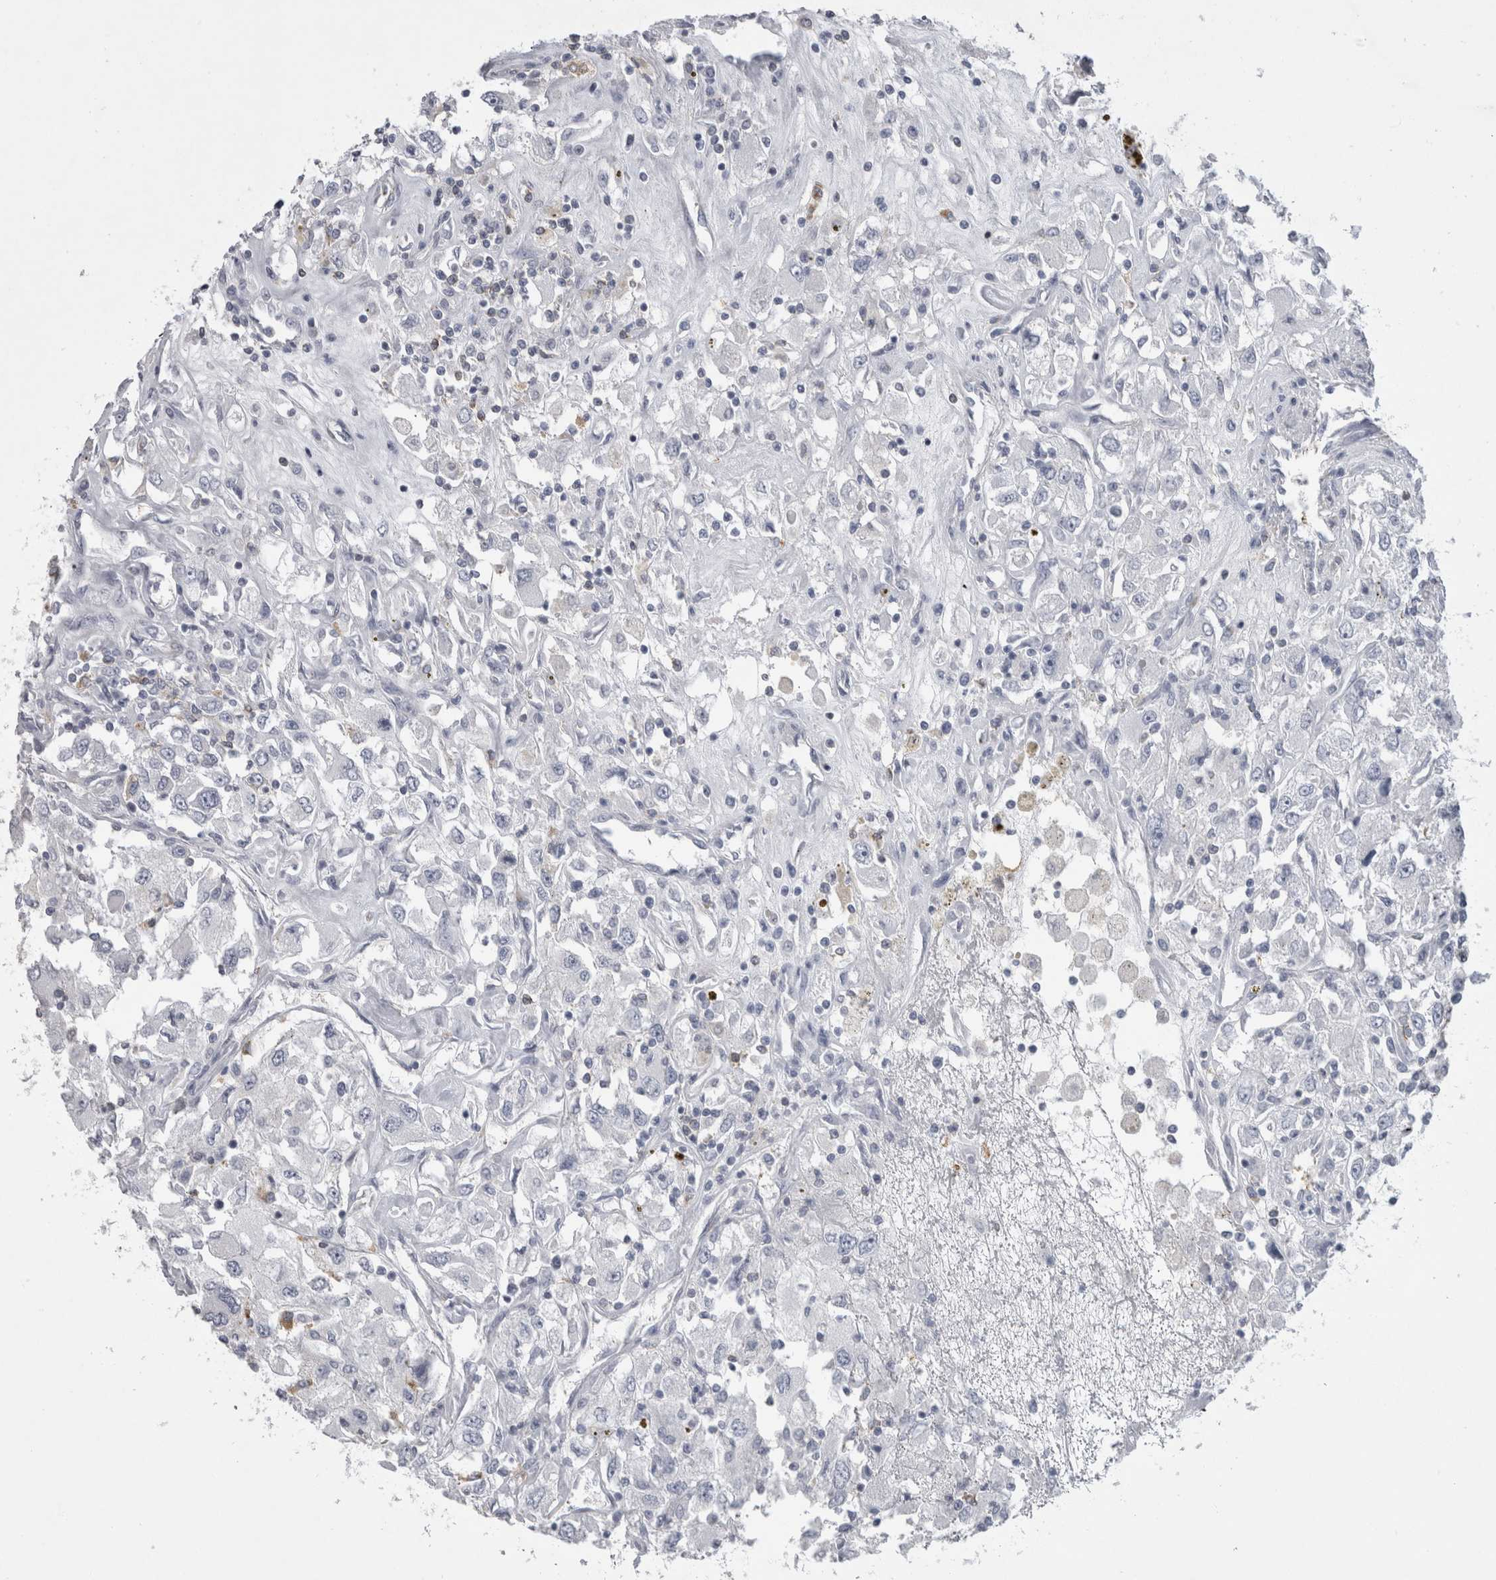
{"staining": {"intensity": "negative", "quantity": "none", "location": "none"}, "tissue": "renal cancer", "cell_type": "Tumor cells", "image_type": "cancer", "snomed": [{"axis": "morphology", "description": "Adenocarcinoma, NOS"}, {"axis": "topography", "description": "Kidney"}], "caption": "This is an IHC histopathology image of human renal cancer (adenocarcinoma). There is no expression in tumor cells.", "gene": "ATXN3", "patient": {"sex": "female", "age": 52}}